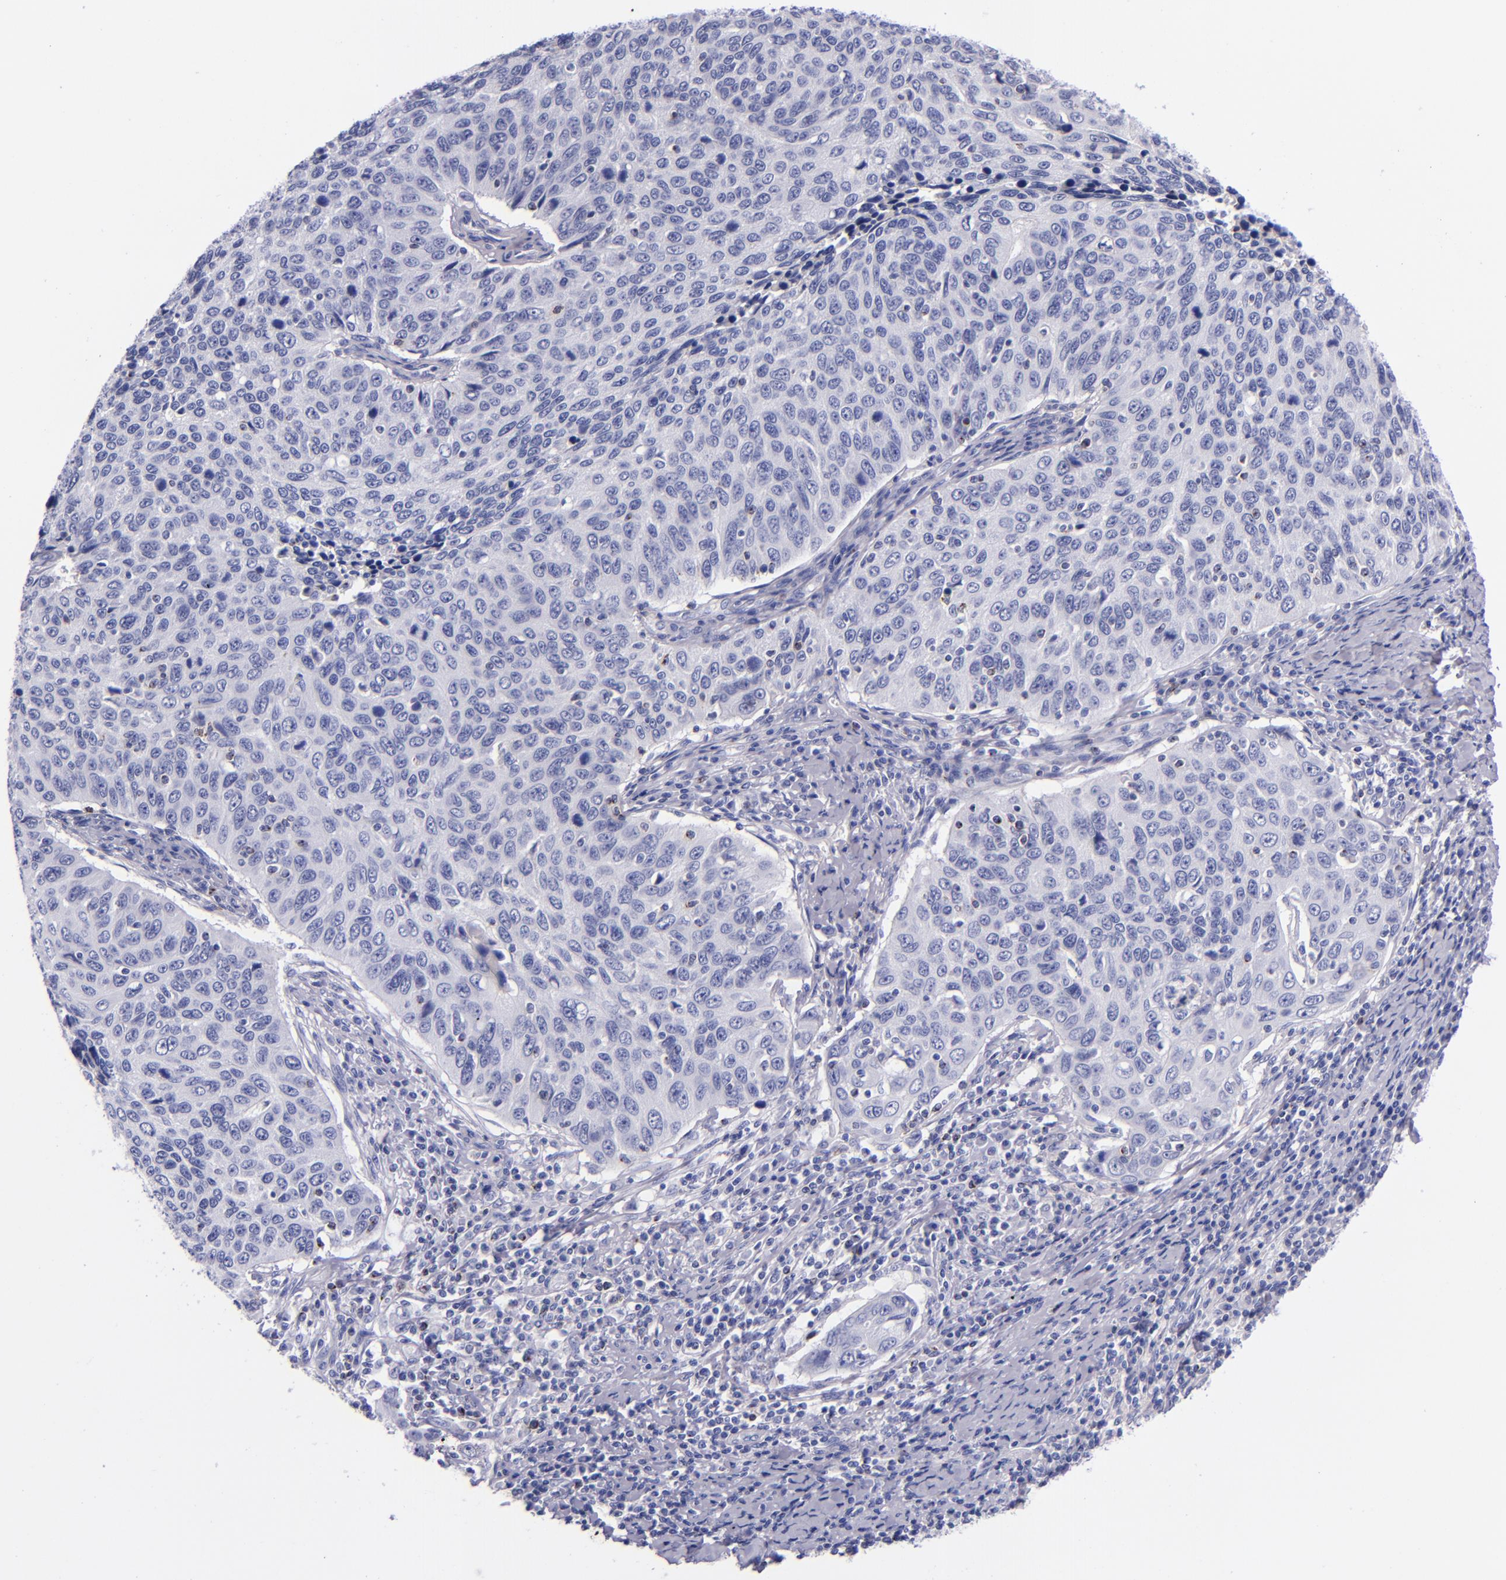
{"staining": {"intensity": "negative", "quantity": "none", "location": "none"}, "tissue": "cervical cancer", "cell_type": "Tumor cells", "image_type": "cancer", "snomed": [{"axis": "morphology", "description": "Squamous cell carcinoma, NOS"}, {"axis": "topography", "description": "Cervix"}], "caption": "Tumor cells show no significant expression in cervical cancer.", "gene": "LAG3", "patient": {"sex": "female", "age": 53}}